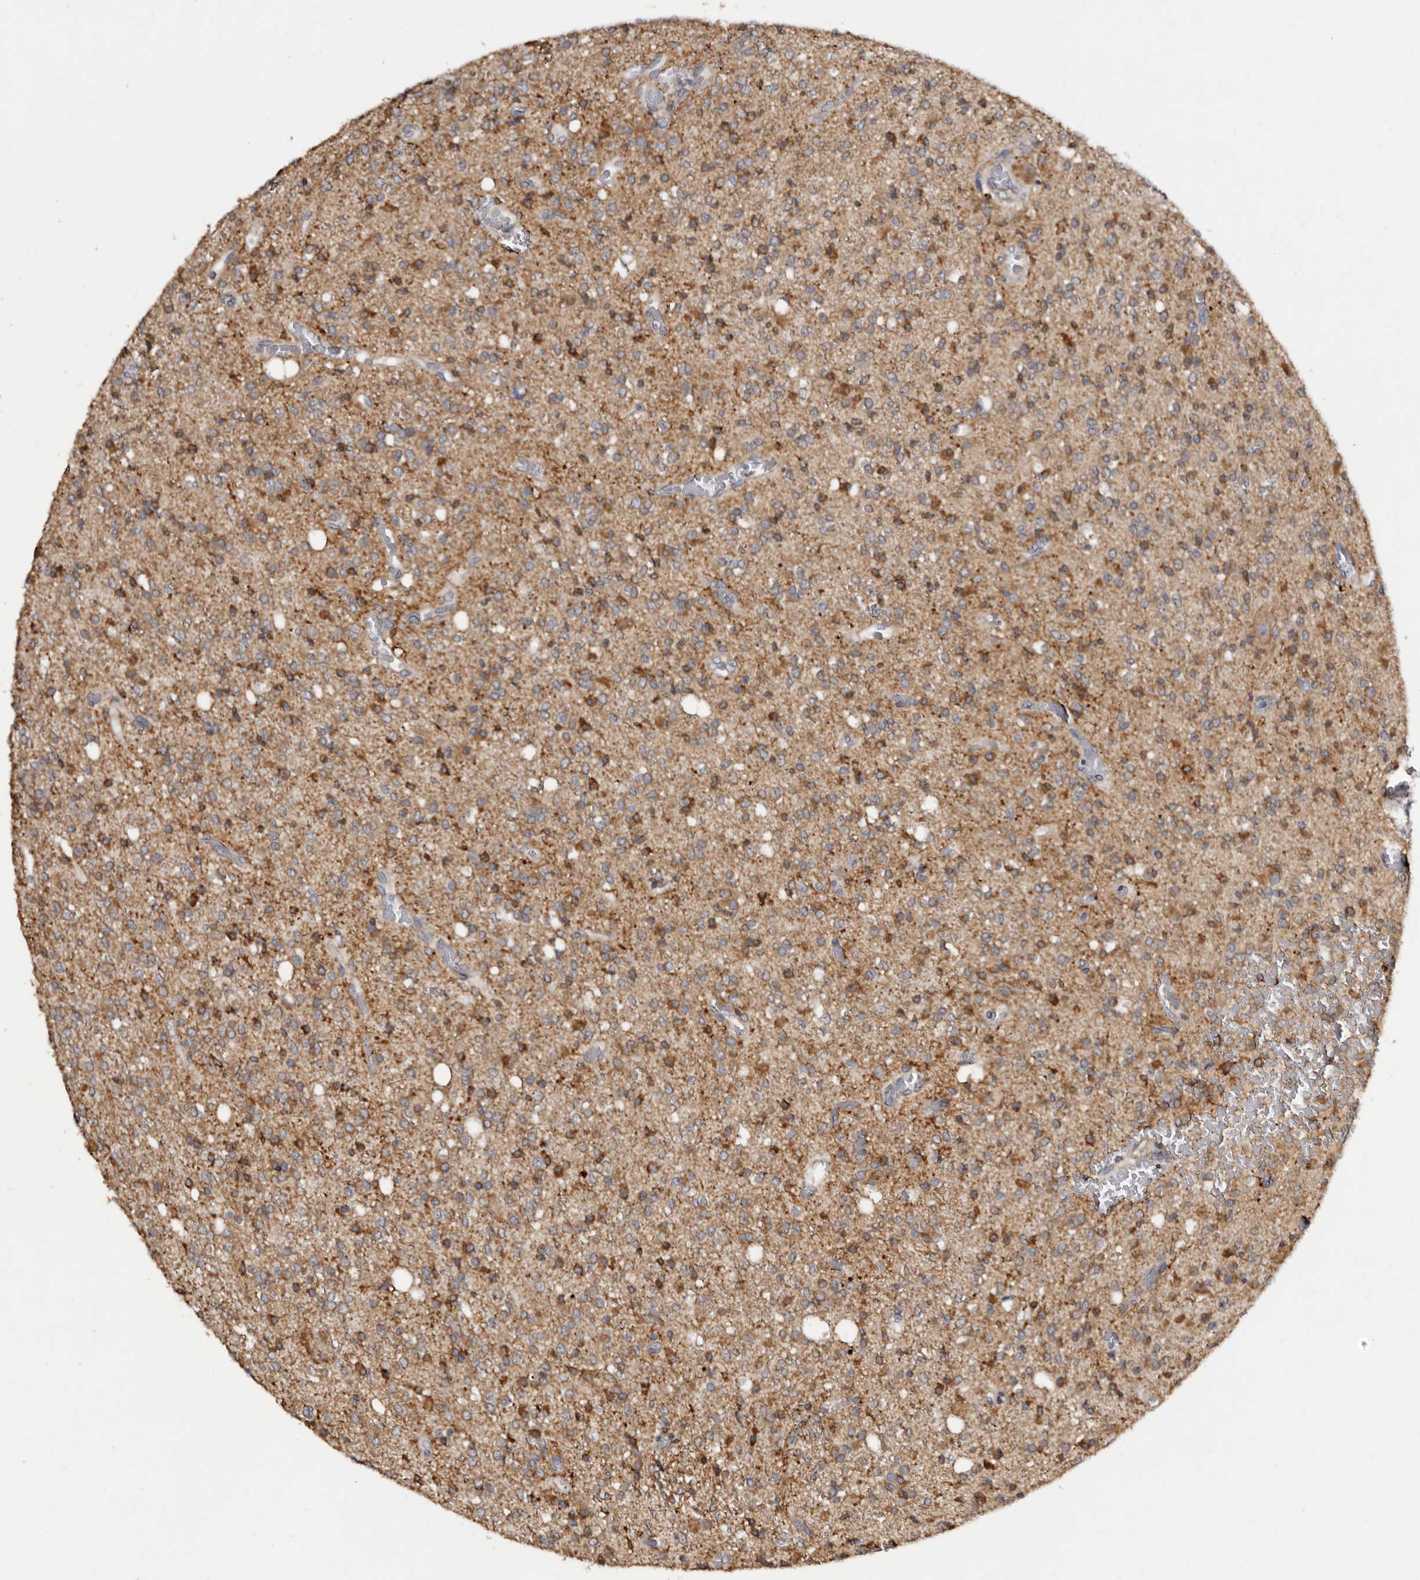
{"staining": {"intensity": "moderate", "quantity": "25%-75%", "location": "cytoplasmic/membranous"}, "tissue": "glioma", "cell_type": "Tumor cells", "image_type": "cancer", "snomed": [{"axis": "morphology", "description": "Glioma, malignant, High grade"}, {"axis": "topography", "description": "Brain"}], "caption": "Protein expression analysis of human glioma reveals moderate cytoplasmic/membranous positivity in about 25%-75% of tumor cells.", "gene": "INKA2", "patient": {"sex": "male", "age": 34}}